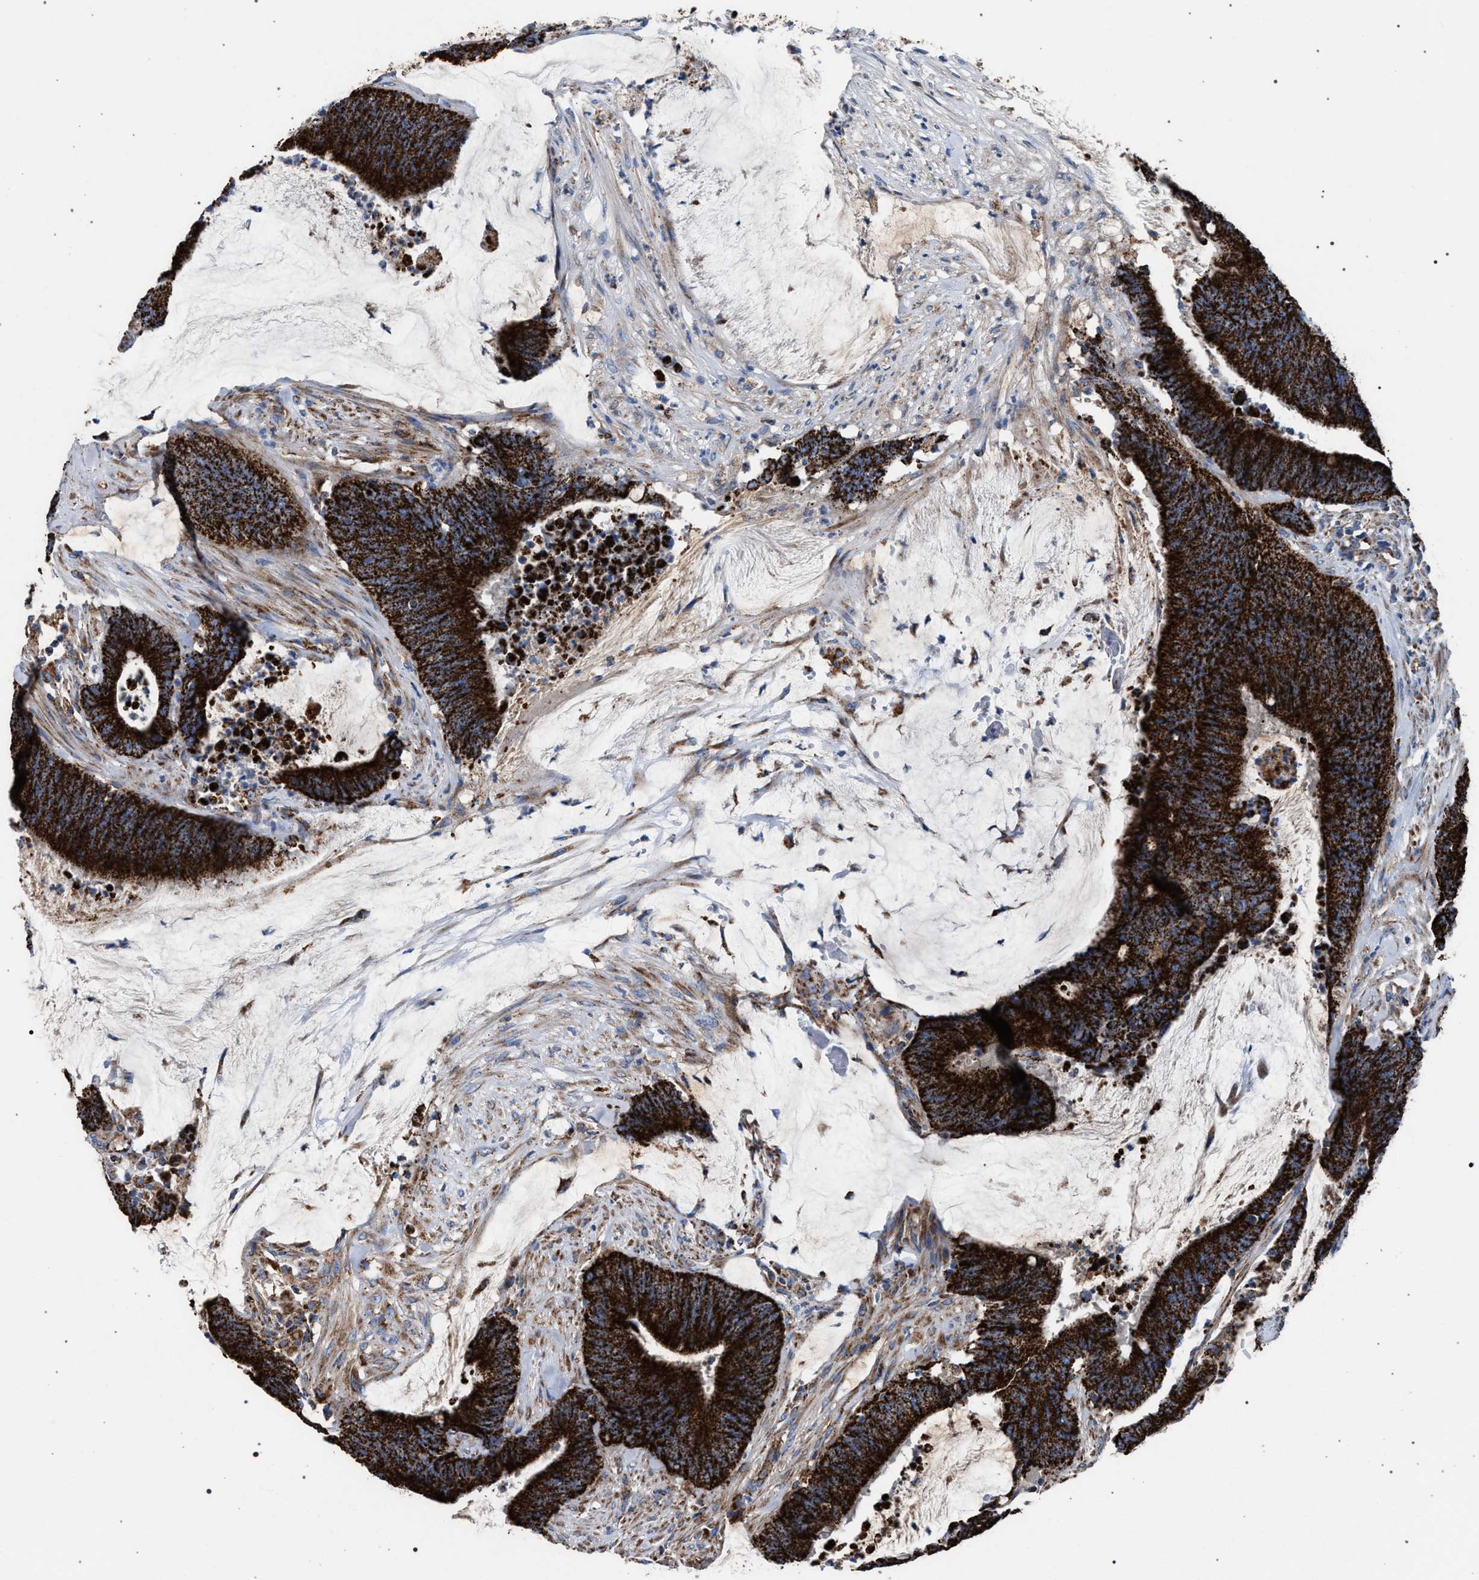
{"staining": {"intensity": "strong", "quantity": ">75%", "location": "cytoplasmic/membranous"}, "tissue": "colorectal cancer", "cell_type": "Tumor cells", "image_type": "cancer", "snomed": [{"axis": "morphology", "description": "Adenocarcinoma, NOS"}, {"axis": "topography", "description": "Rectum"}], "caption": "Human colorectal adenocarcinoma stained with a protein marker displays strong staining in tumor cells.", "gene": "VPS13A", "patient": {"sex": "female", "age": 66}}